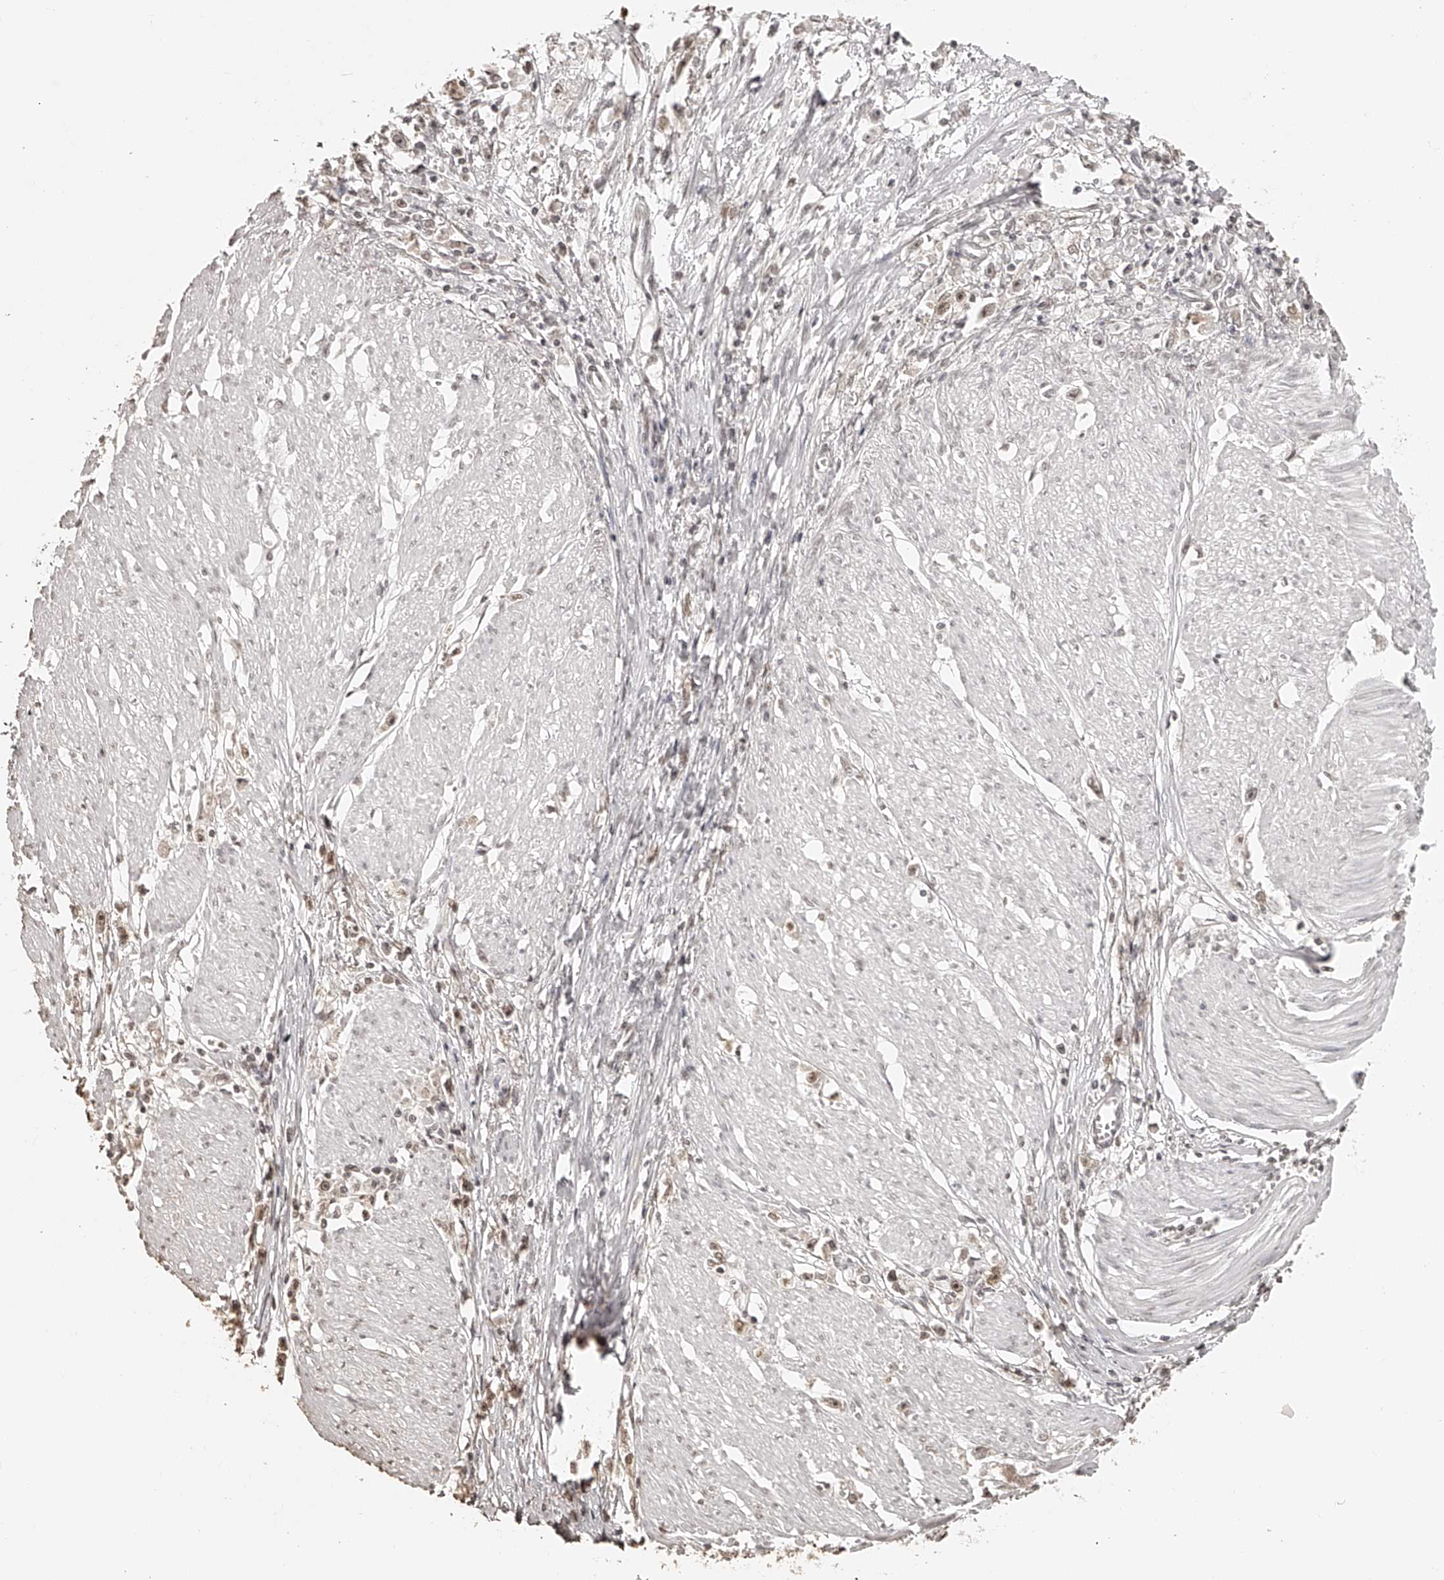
{"staining": {"intensity": "weak", "quantity": ">75%", "location": "nuclear"}, "tissue": "stomach cancer", "cell_type": "Tumor cells", "image_type": "cancer", "snomed": [{"axis": "morphology", "description": "Adenocarcinoma, NOS"}, {"axis": "topography", "description": "Stomach"}], "caption": "Brown immunohistochemical staining in human stomach adenocarcinoma reveals weak nuclear expression in about >75% of tumor cells.", "gene": "ZNF503", "patient": {"sex": "female", "age": 59}}